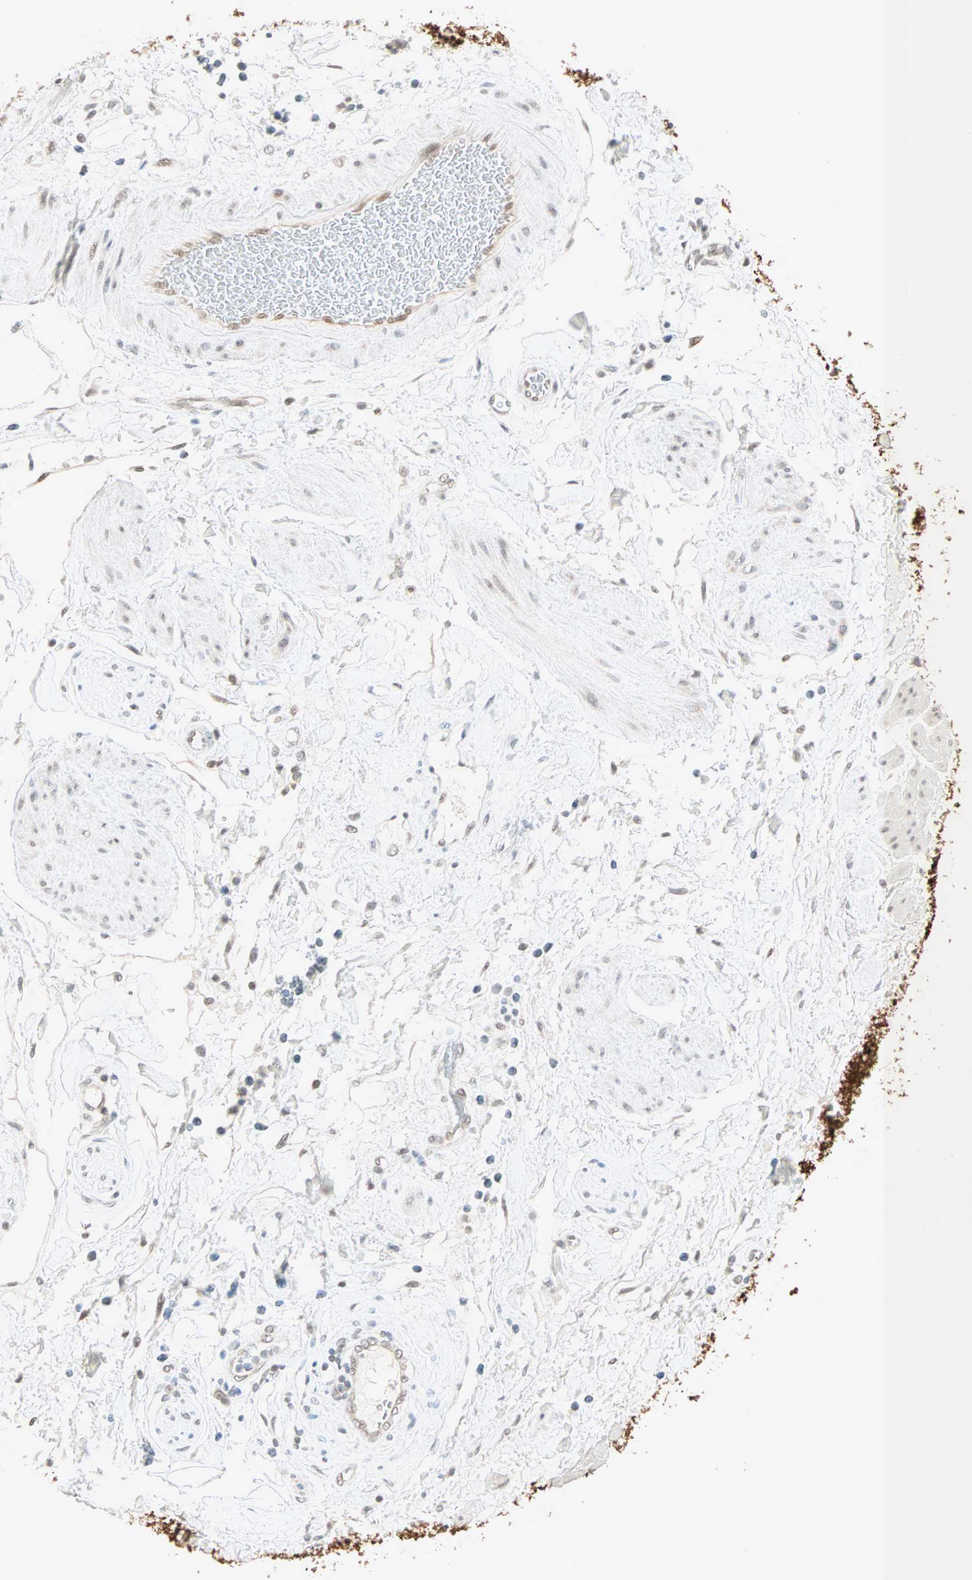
{"staining": {"intensity": "negative", "quantity": "none", "location": "none"}, "tissue": "adipose tissue", "cell_type": "Adipocytes", "image_type": "normal", "snomed": [{"axis": "morphology", "description": "Normal tissue, NOS"}, {"axis": "topography", "description": "Soft tissue"}, {"axis": "topography", "description": "Peripheral nerve tissue"}], "caption": "This is a image of immunohistochemistry (IHC) staining of normal adipose tissue, which shows no staining in adipocytes.", "gene": "BCAN", "patient": {"sex": "female", "age": 71}}